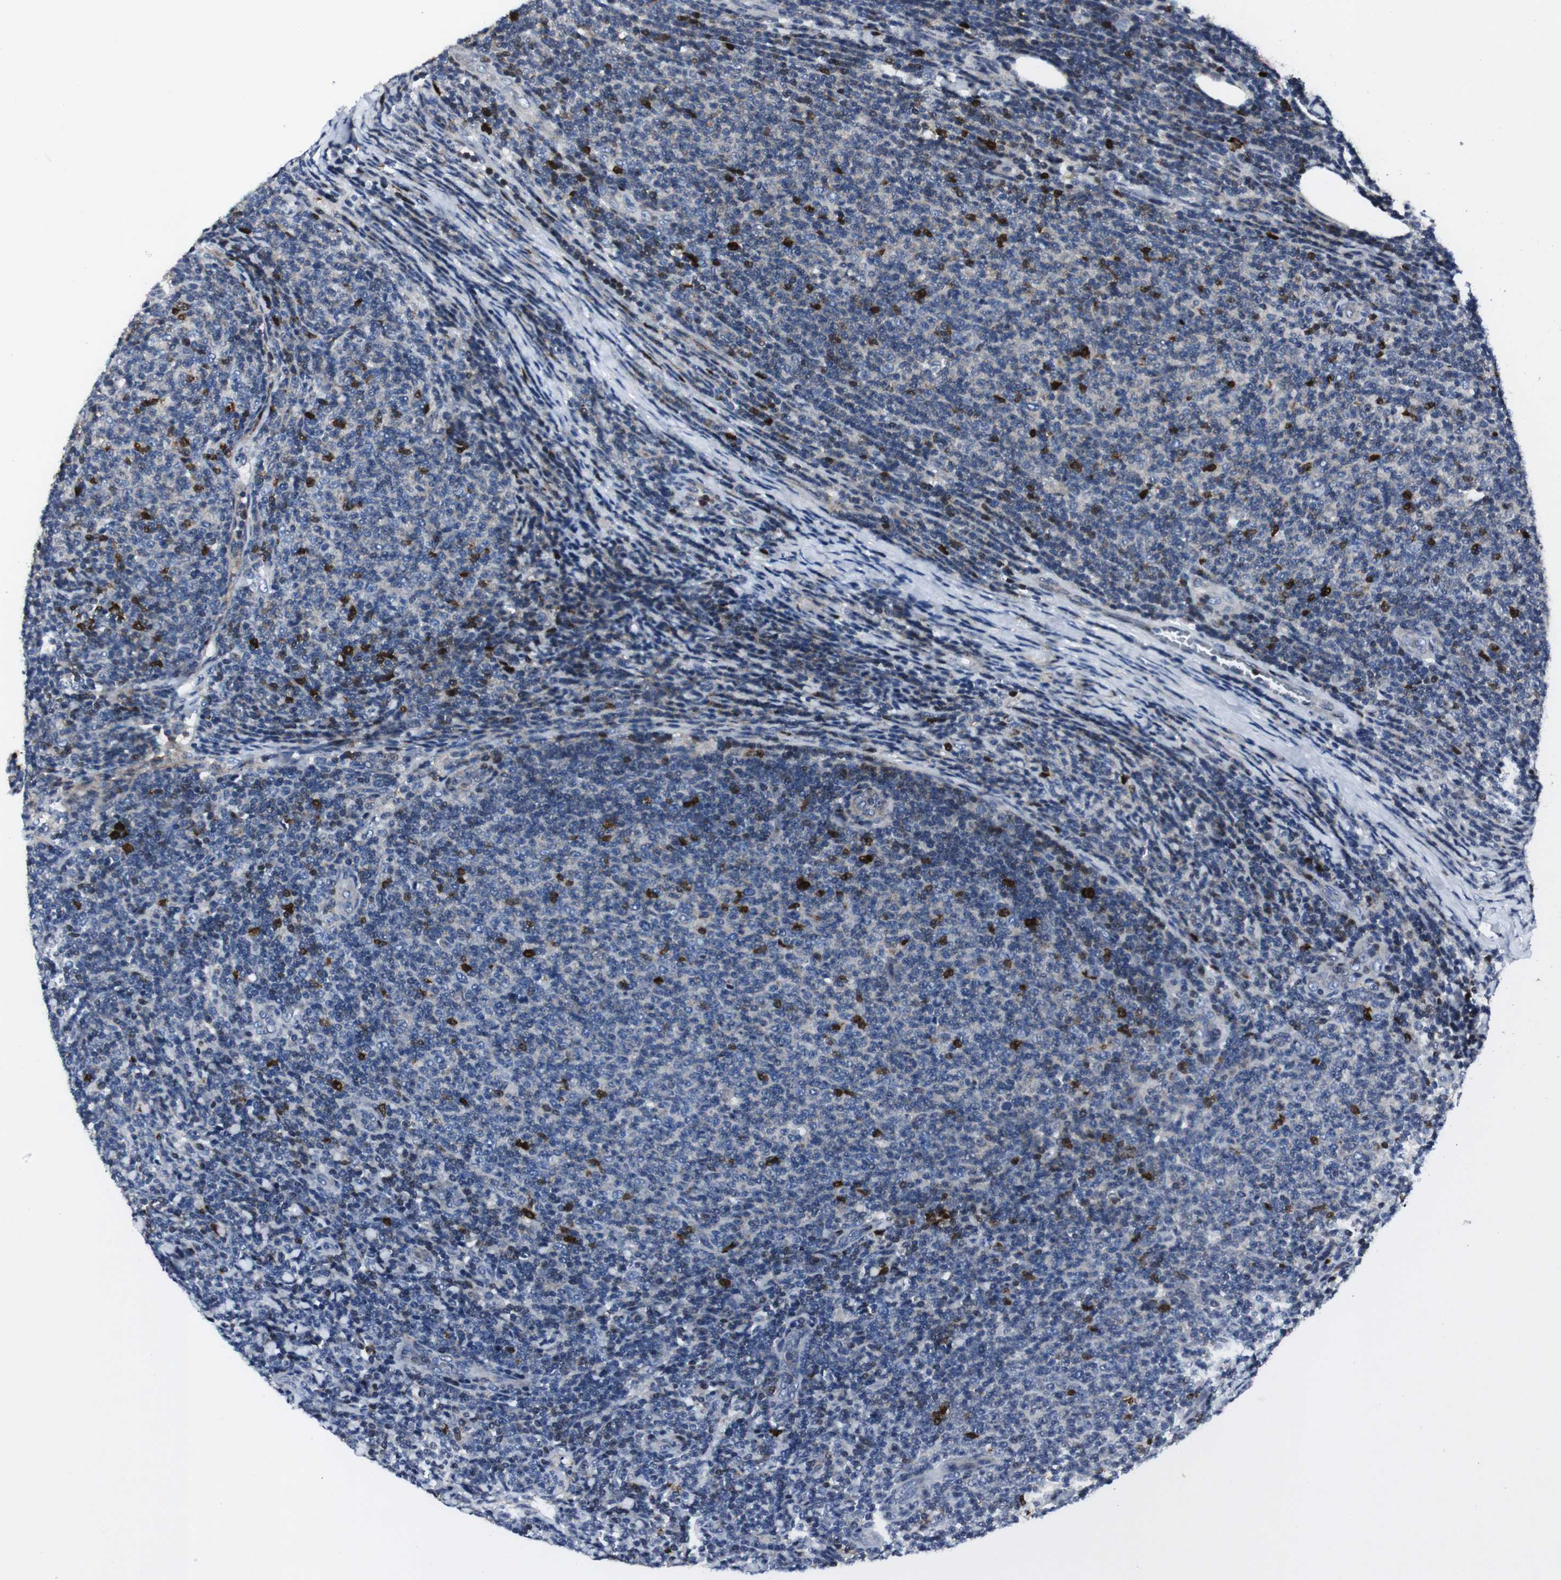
{"staining": {"intensity": "strong", "quantity": "<25%", "location": "cytoplasmic/membranous,nuclear"}, "tissue": "lymphoma", "cell_type": "Tumor cells", "image_type": "cancer", "snomed": [{"axis": "morphology", "description": "Malignant lymphoma, non-Hodgkin's type, Low grade"}, {"axis": "topography", "description": "Lymph node"}], "caption": "IHC photomicrograph of low-grade malignant lymphoma, non-Hodgkin's type stained for a protein (brown), which displays medium levels of strong cytoplasmic/membranous and nuclear expression in approximately <25% of tumor cells.", "gene": "STAT4", "patient": {"sex": "male", "age": 66}}